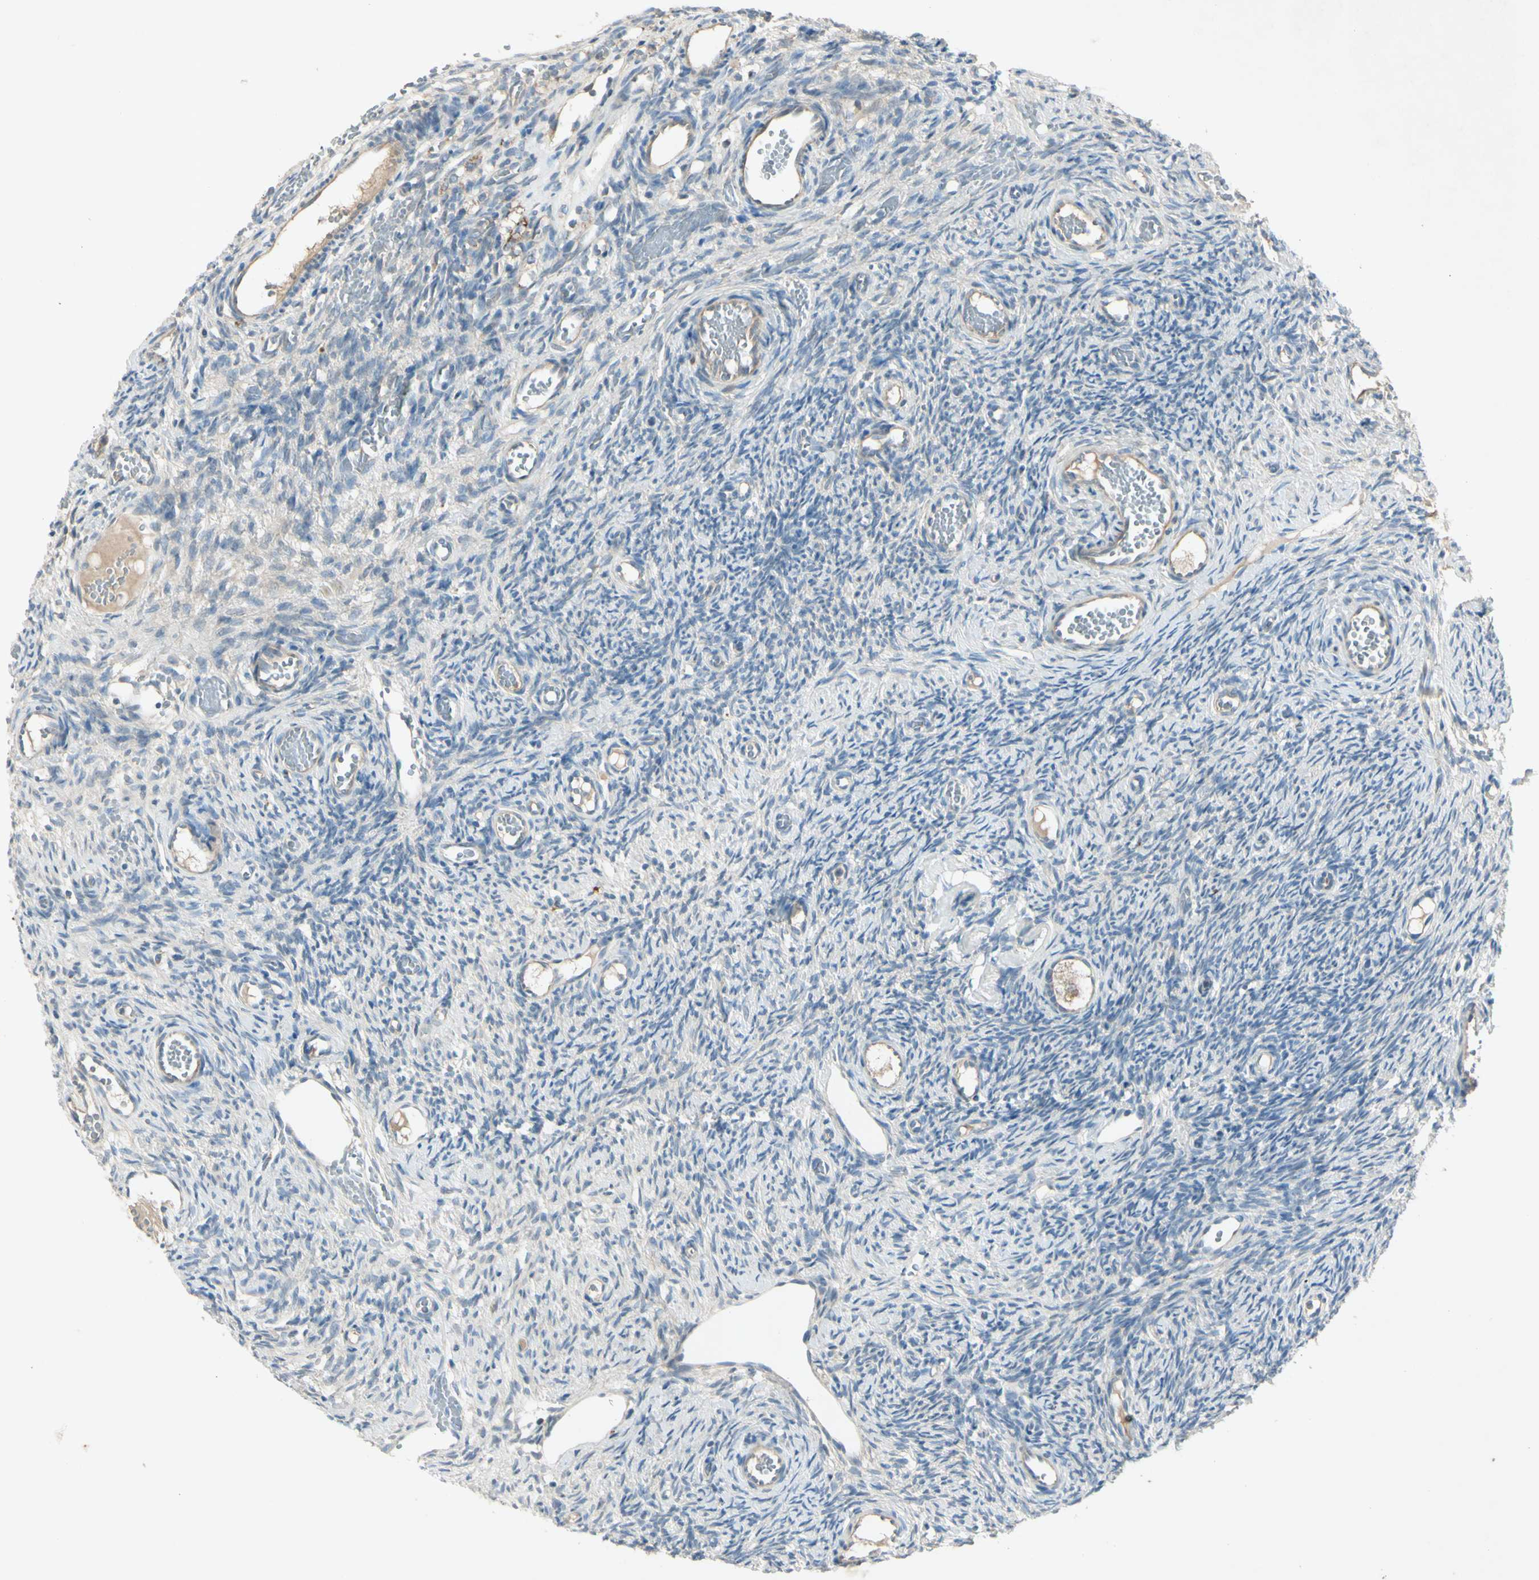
{"staining": {"intensity": "negative", "quantity": "none", "location": "none"}, "tissue": "ovary", "cell_type": "Follicle cells", "image_type": "normal", "snomed": [{"axis": "morphology", "description": "Normal tissue, NOS"}, {"axis": "topography", "description": "Ovary"}], "caption": "The immunohistochemistry (IHC) micrograph has no significant positivity in follicle cells of ovary.", "gene": "AATK", "patient": {"sex": "female", "age": 35}}